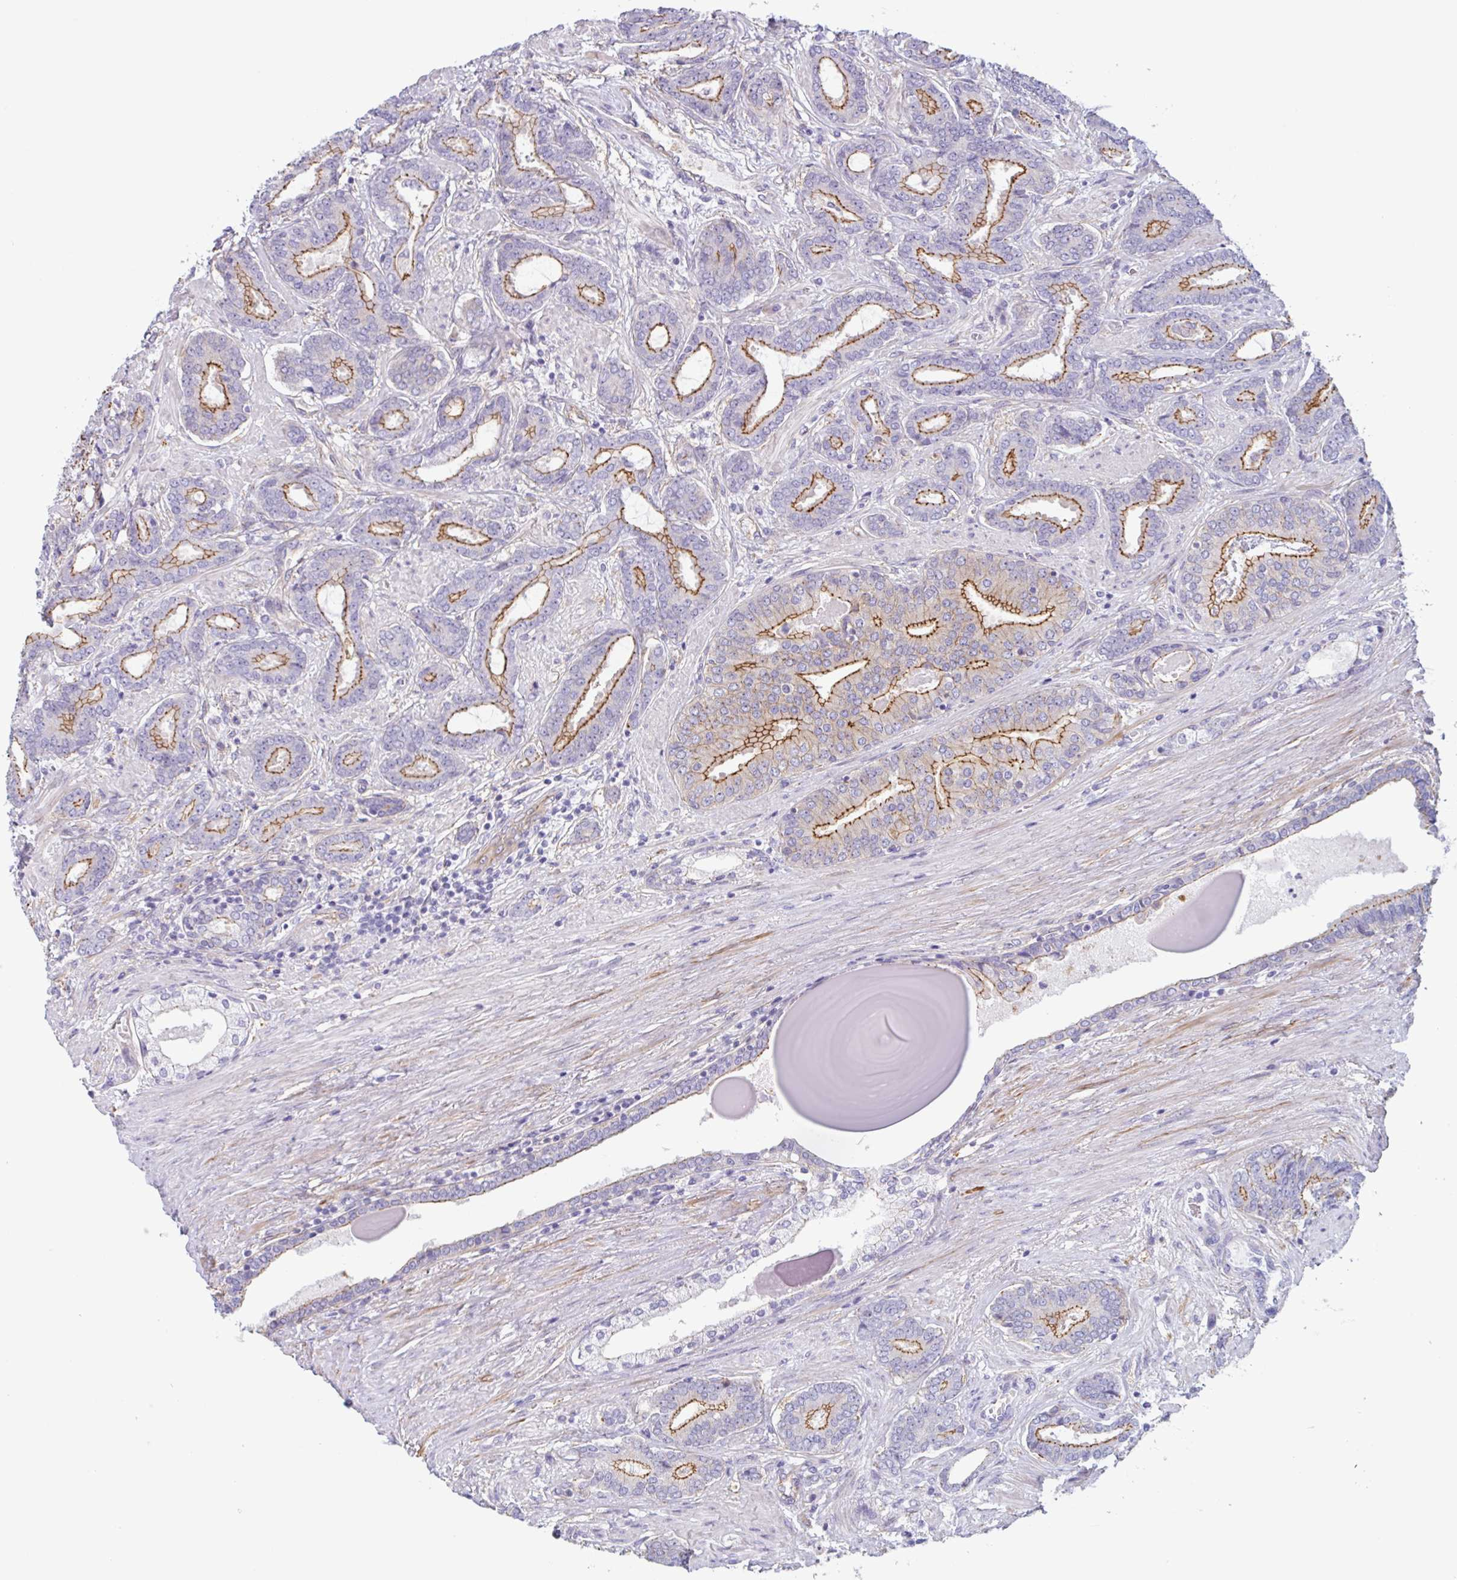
{"staining": {"intensity": "strong", "quantity": "25%-75%", "location": "cytoplasmic/membranous"}, "tissue": "prostate cancer", "cell_type": "Tumor cells", "image_type": "cancer", "snomed": [{"axis": "morphology", "description": "Adenocarcinoma, High grade"}, {"axis": "topography", "description": "Prostate"}], "caption": "Tumor cells demonstrate high levels of strong cytoplasmic/membranous positivity in about 25%-75% of cells in adenocarcinoma (high-grade) (prostate).", "gene": "MYH10", "patient": {"sex": "male", "age": 62}}